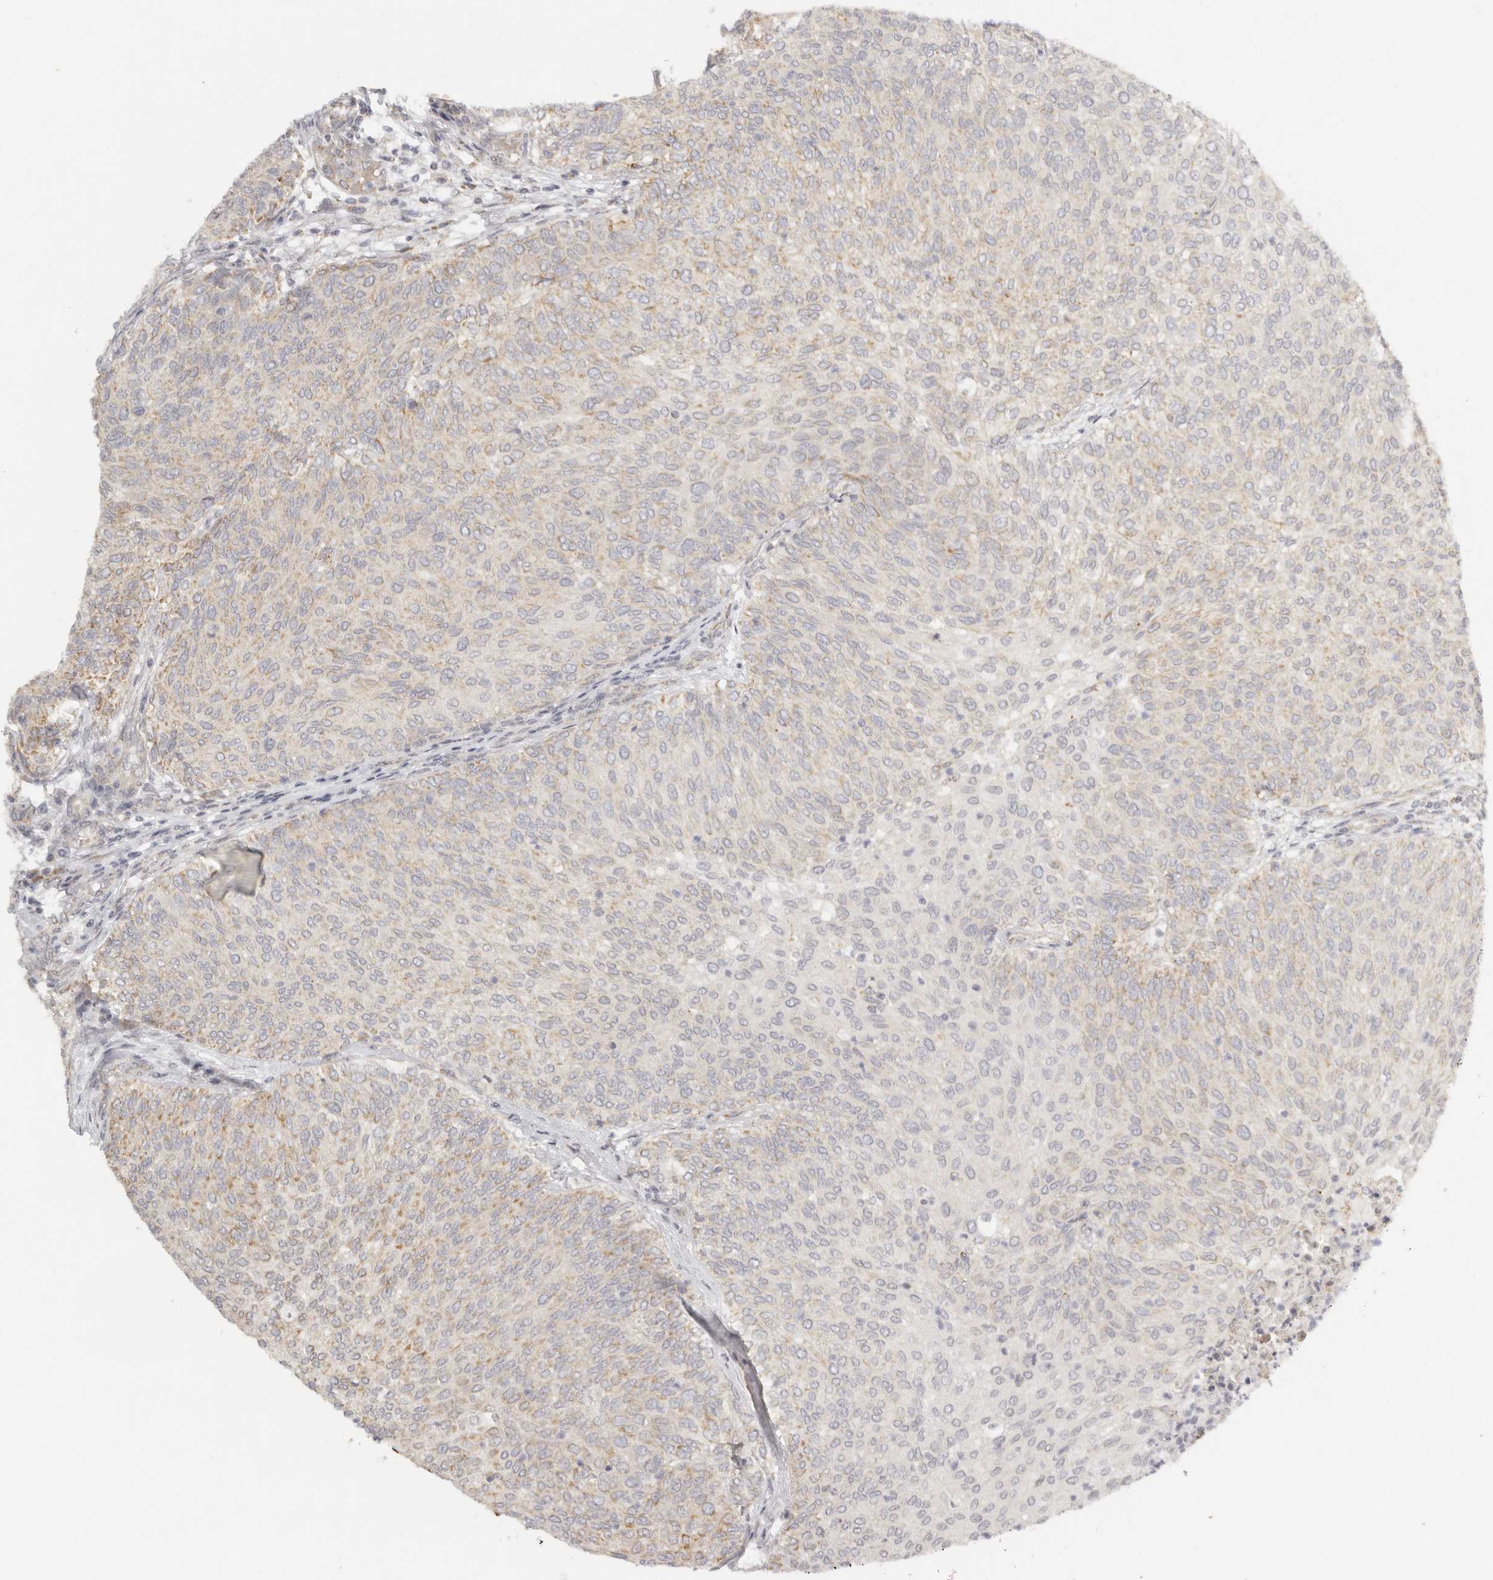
{"staining": {"intensity": "moderate", "quantity": "25%-75%", "location": "cytoplasmic/membranous"}, "tissue": "urothelial cancer", "cell_type": "Tumor cells", "image_type": "cancer", "snomed": [{"axis": "morphology", "description": "Urothelial carcinoma, Low grade"}, {"axis": "topography", "description": "Urinary bladder"}], "caption": "This is a histology image of IHC staining of urothelial cancer, which shows moderate expression in the cytoplasmic/membranous of tumor cells.", "gene": "KDF1", "patient": {"sex": "female", "age": 79}}